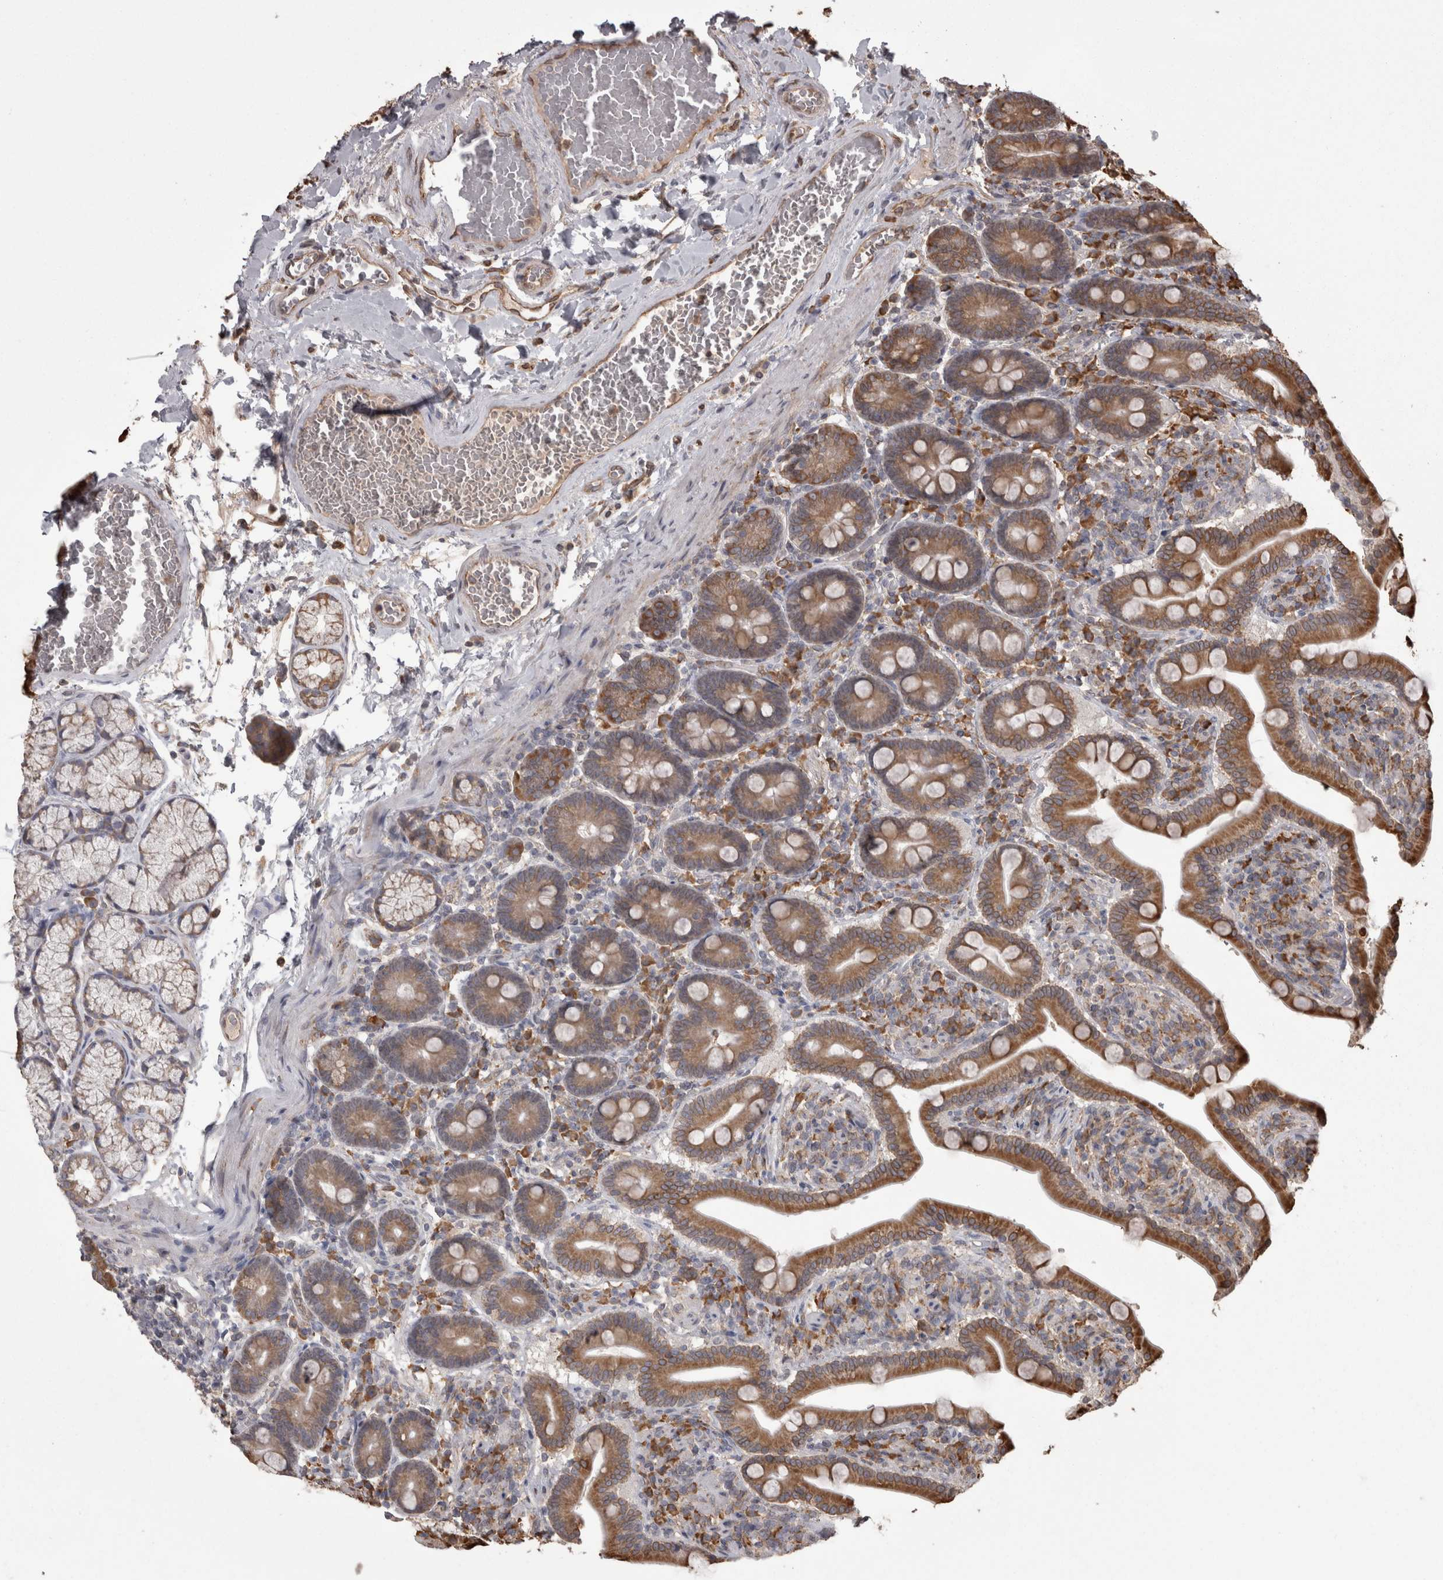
{"staining": {"intensity": "strong", "quantity": ">75%", "location": "cytoplasmic/membranous"}, "tissue": "duodenum", "cell_type": "Glandular cells", "image_type": "normal", "snomed": [{"axis": "morphology", "description": "Normal tissue, NOS"}, {"axis": "topography", "description": "Duodenum"}], "caption": "Immunohistochemical staining of normal duodenum exhibits high levels of strong cytoplasmic/membranous positivity in about >75% of glandular cells. The protein of interest is stained brown, and the nuclei are stained in blue (DAB (3,3'-diaminobenzidine) IHC with brightfield microscopy, high magnification).", "gene": "PON2", "patient": {"sex": "male", "age": 54}}